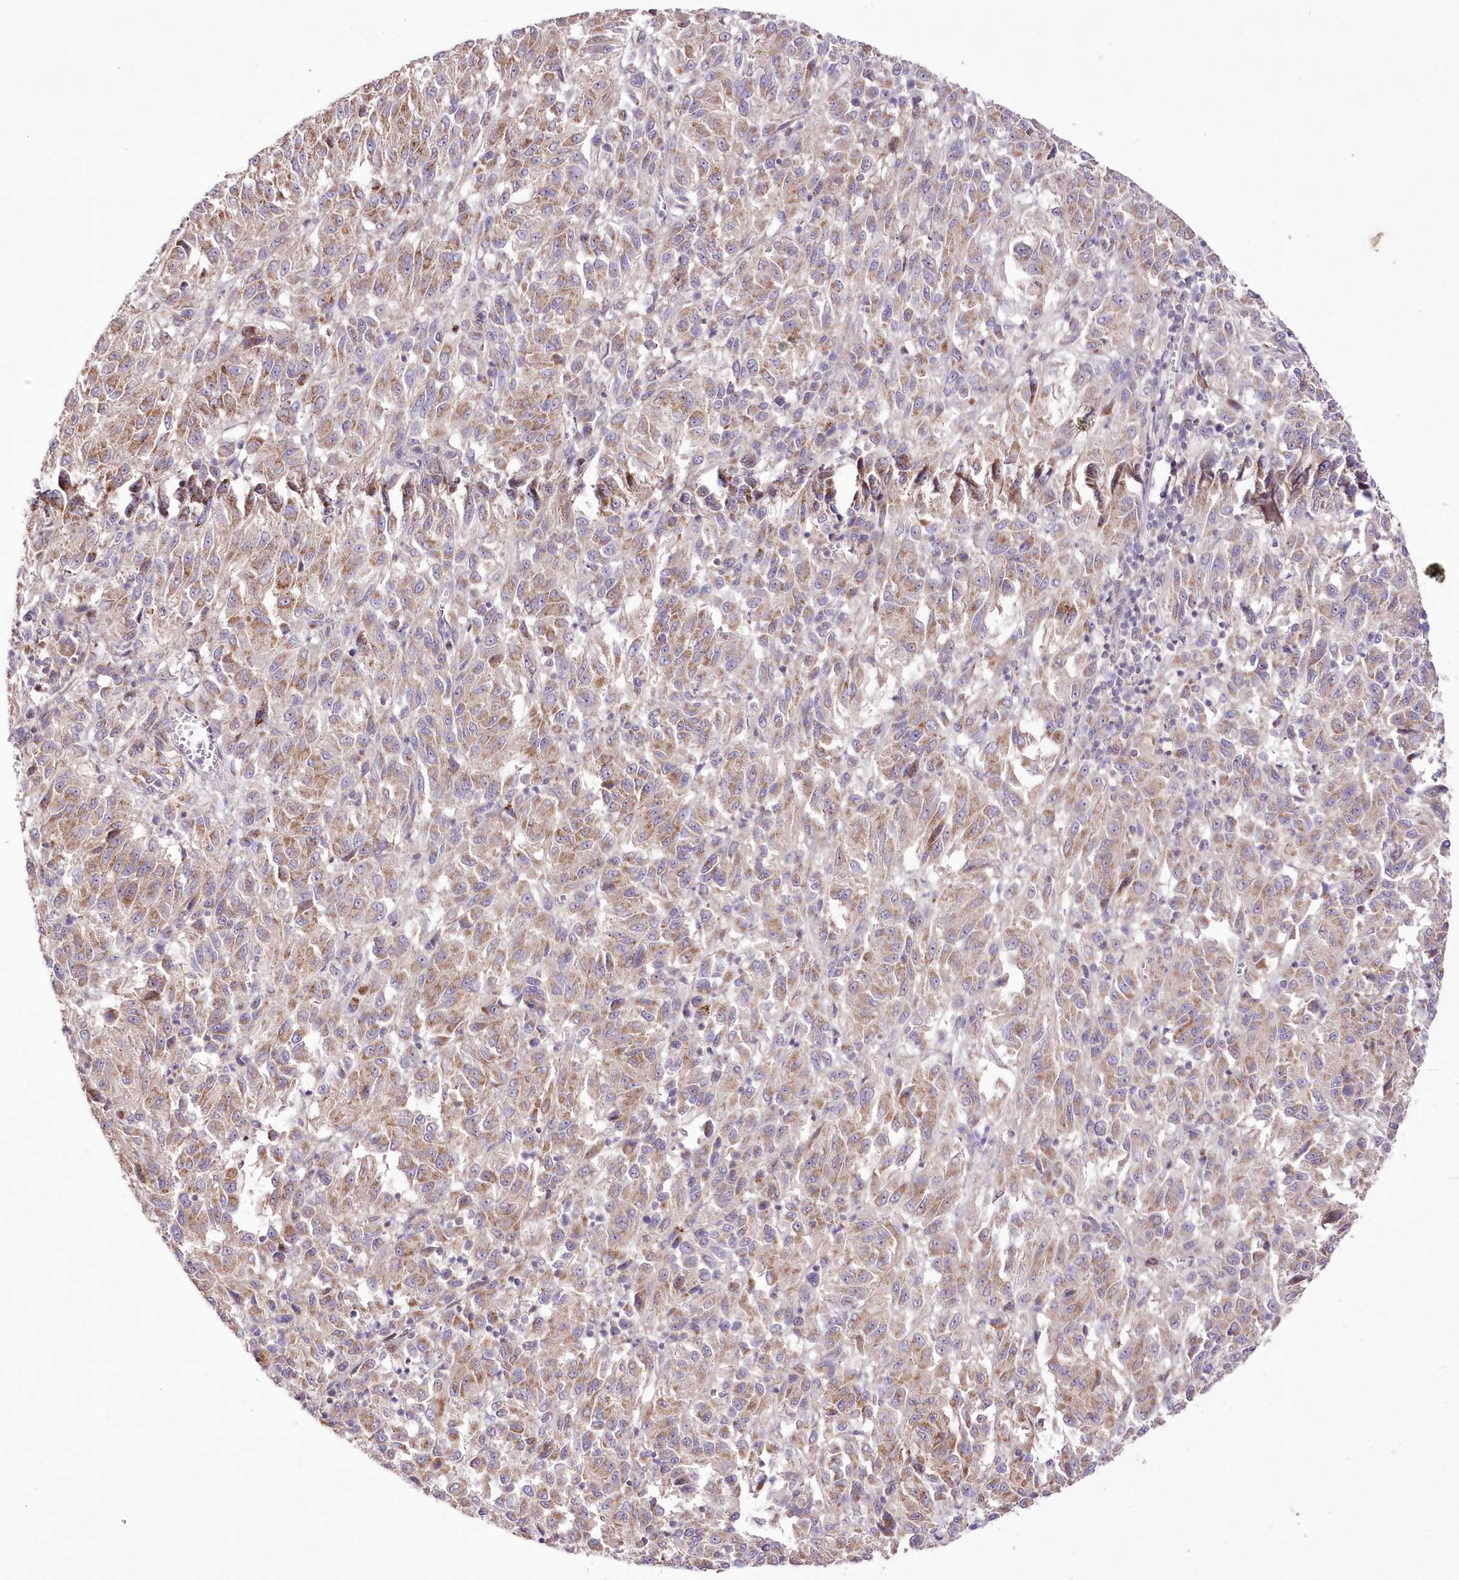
{"staining": {"intensity": "weak", "quantity": ">75%", "location": "cytoplasmic/membranous"}, "tissue": "melanoma", "cell_type": "Tumor cells", "image_type": "cancer", "snomed": [{"axis": "morphology", "description": "Malignant melanoma, Metastatic site"}, {"axis": "topography", "description": "Lung"}], "caption": "This histopathology image displays malignant melanoma (metastatic site) stained with immunohistochemistry (IHC) to label a protein in brown. The cytoplasmic/membranous of tumor cells show weak positivity for the protein. Nuclei are counter-stained blue.", "gene": "FAM241B", "patient": {"sex": "male", "age": 64}}